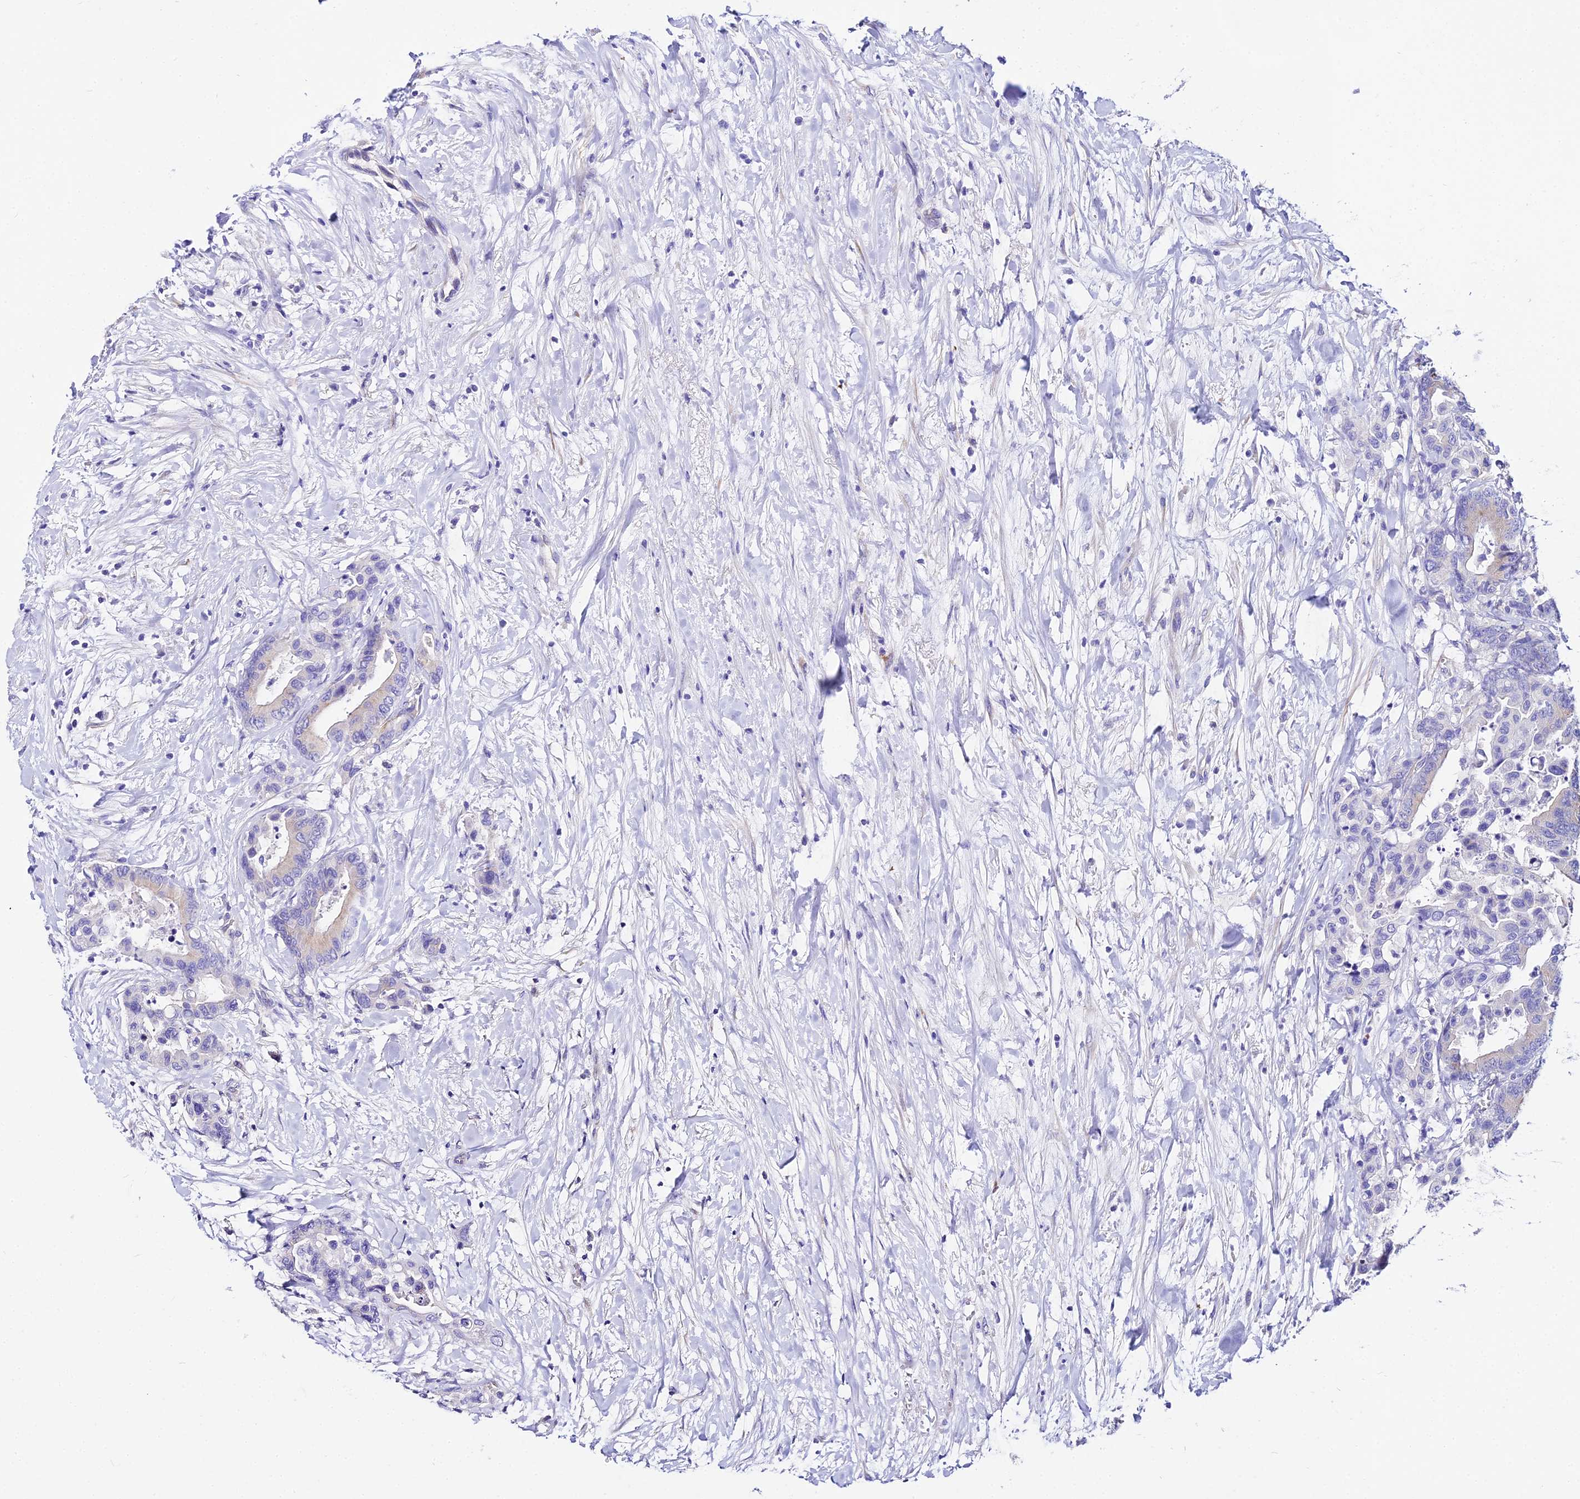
{"staining": {"intensity": "negative", "quantity": "none", "location": "none"}, "tissue": "colorectal cancer", "cell_type": "Tumor cells", "image_type": "cancer", "snomed": [{"axis": "morphology", "description": "Normal tissue, NOS"}, {"axis": "morphology", "description": "Adenocarcinoma, NOS"}, {"axis": "topography", "description": "Colon"}], "caption": "High magnification brightfield microscopy of adenocarcinoma (colorectal) stained with DAB (3,3'-diaminobenzidine) (brown) and counterstained with hematoxylin (blue): tumor cells show no significant expression.", "gene": "TUBA3D", "patient": {"sex": "male", "age": 82}}